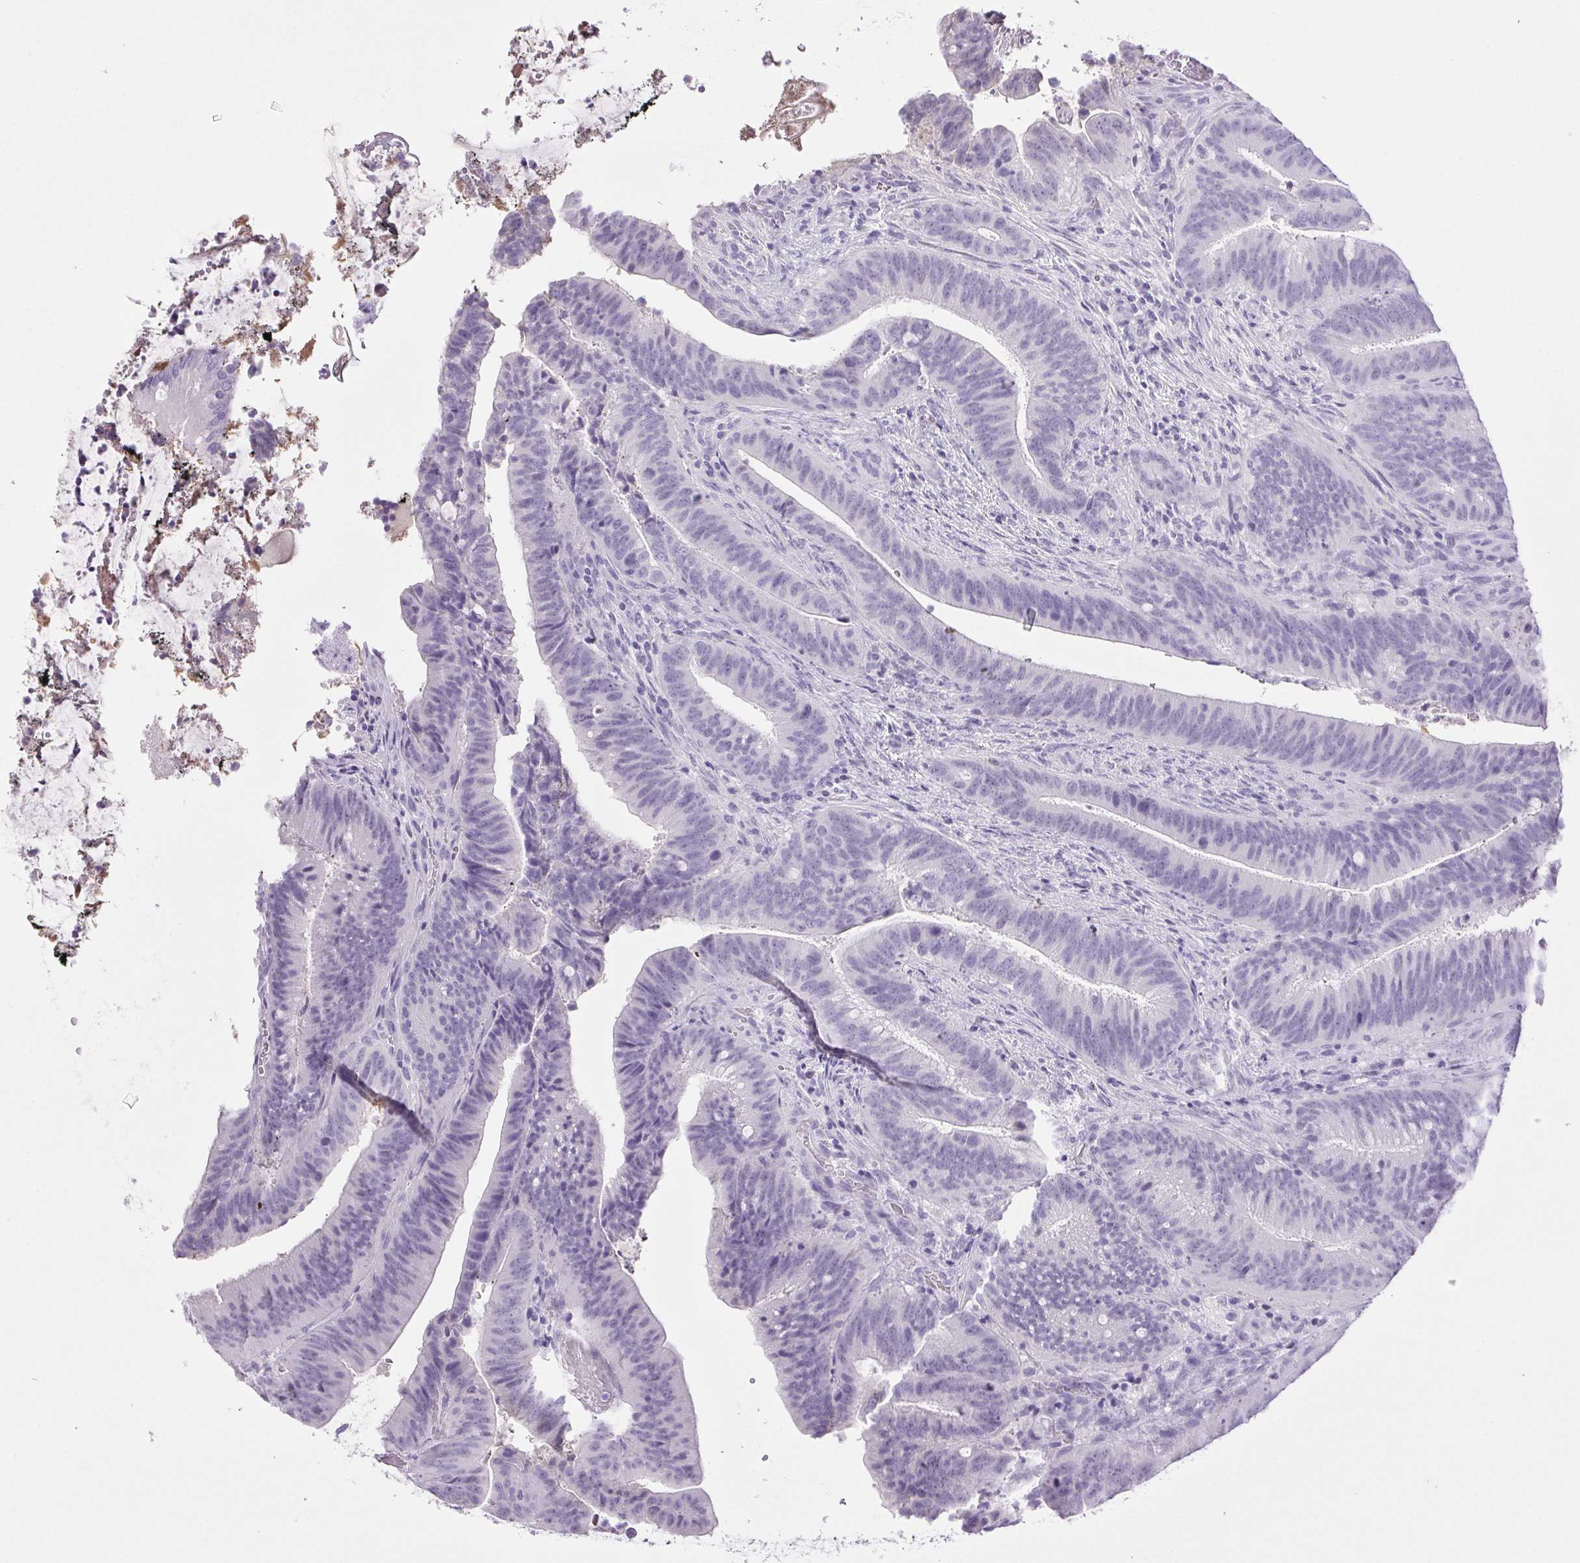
{"staining": {"intensity": "negative", "quantity": "none", "location": "none"}, "tissue": "colorectal cancer", "cell_type": "Tumor cells", "image_type": "cancer", "snomed": [{"axis": "morphology", "description": "Adenocarcinoma, NOS"}, {"axis": "topography", "description": "Colon"}], "caption": "Image shows no protein staining in tumor cells of colorectal adenocarcinoma tissue.", "gene": "PAPPA2", "patient": {"sex": "female", "age": 43}}